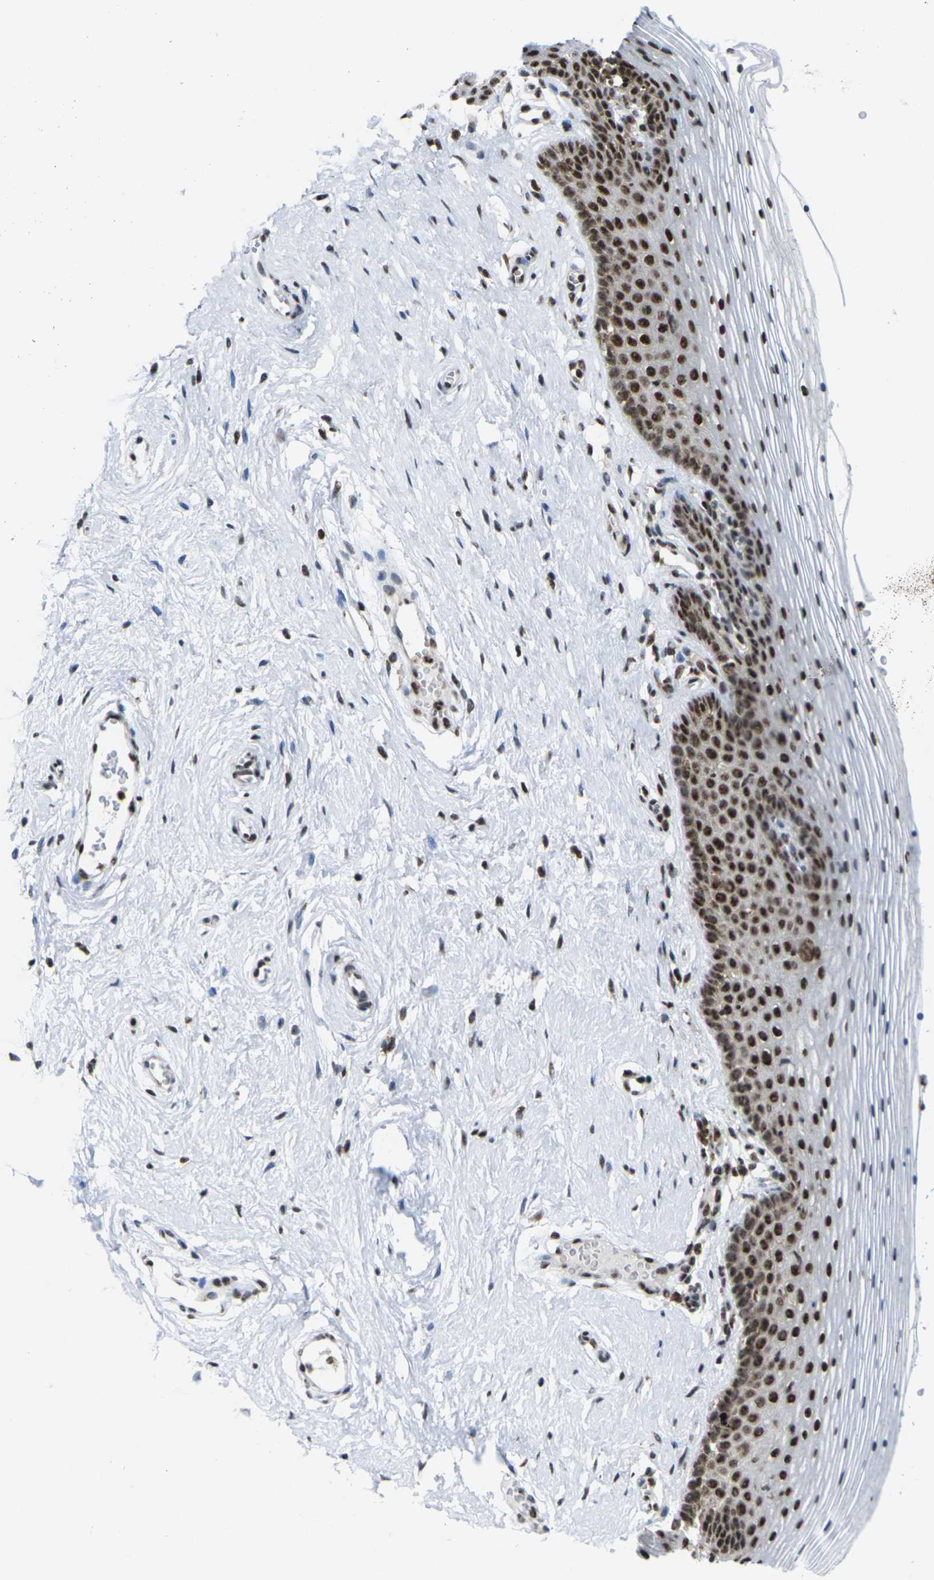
{"staining": {"intensity": "strong", "quantity": ">75%", "location": "nuclear"}, "tissue": "vagina", "cell_type": "Squamous epithelial cells", "image_type": "normal", "snomed": [{"axis": "morphology", "description": "Normal tissue, NOS"}, {"axis": "topography", "description": "Vagina"}], "caption": "Protein expression analysis of unremarkable human vagina reveals strong nuclear positivity in approximately >75% of squamous epithelial cells. (DAB (3,3'-diaminobenzidine) IHC with brightfield microscopy, high magnification).", "gene": "MAGOH", "patient": {"sex": "female", "age": 32}}